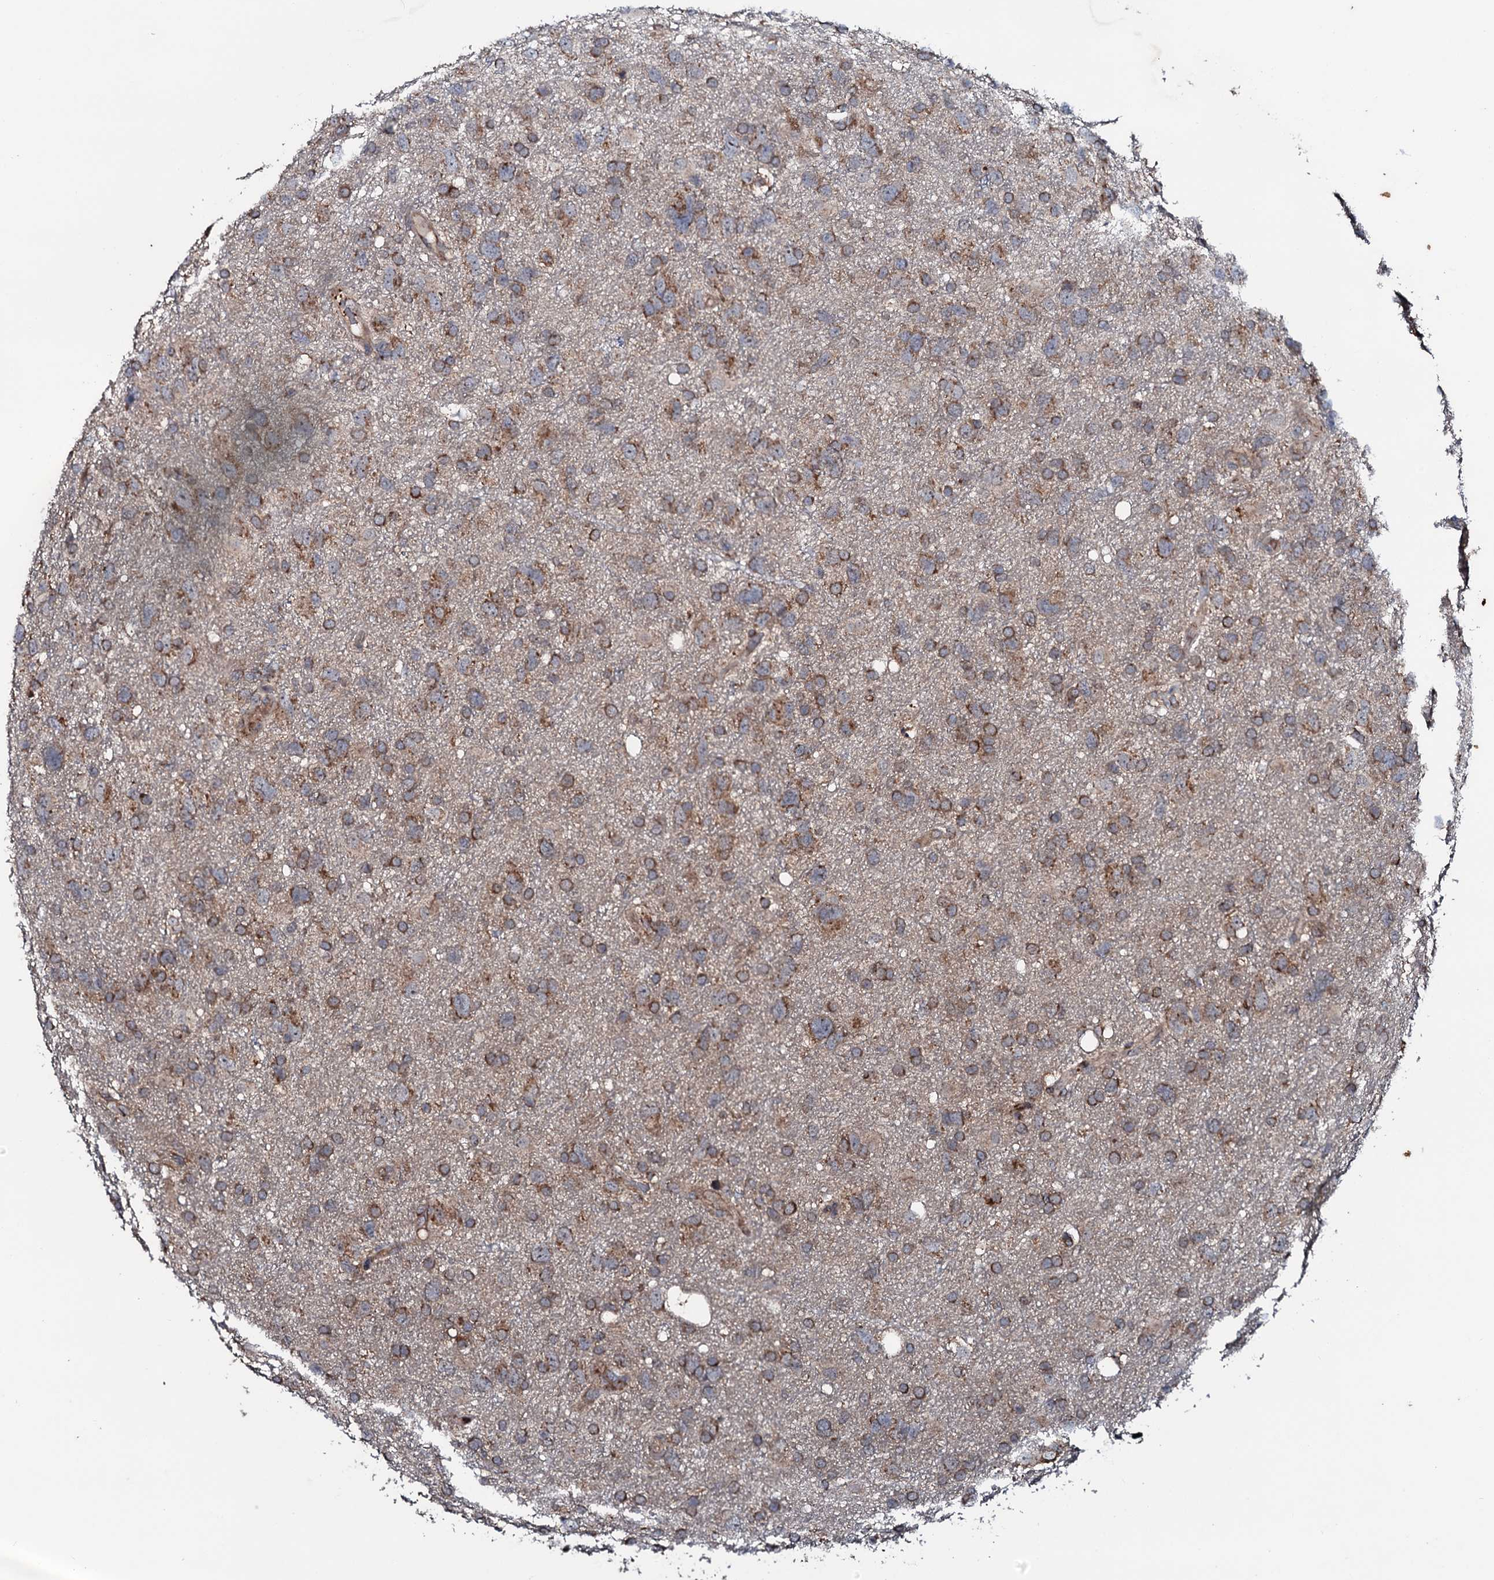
{"staining": {"intensity": "moderate", "quantity": ">75%", "location": "cytoplasmic/membranous"}, "tissue": "glioma", "cell_type": "Tumor cells", "image_type": "cancer", "snomed": [{"axis": "morphology", "description": "Glioma, malignant, High grade"}, {"axis": "topography", "description": "Brain"}], "caption": "Glioma was stained to show a protein in brown. There is medium levels of moderate cytoplasmic/membranous expression in approximately >75% of tumor cells.", "gene": "SDHAF2", "patient": {"sex": "male", "age": 61}}